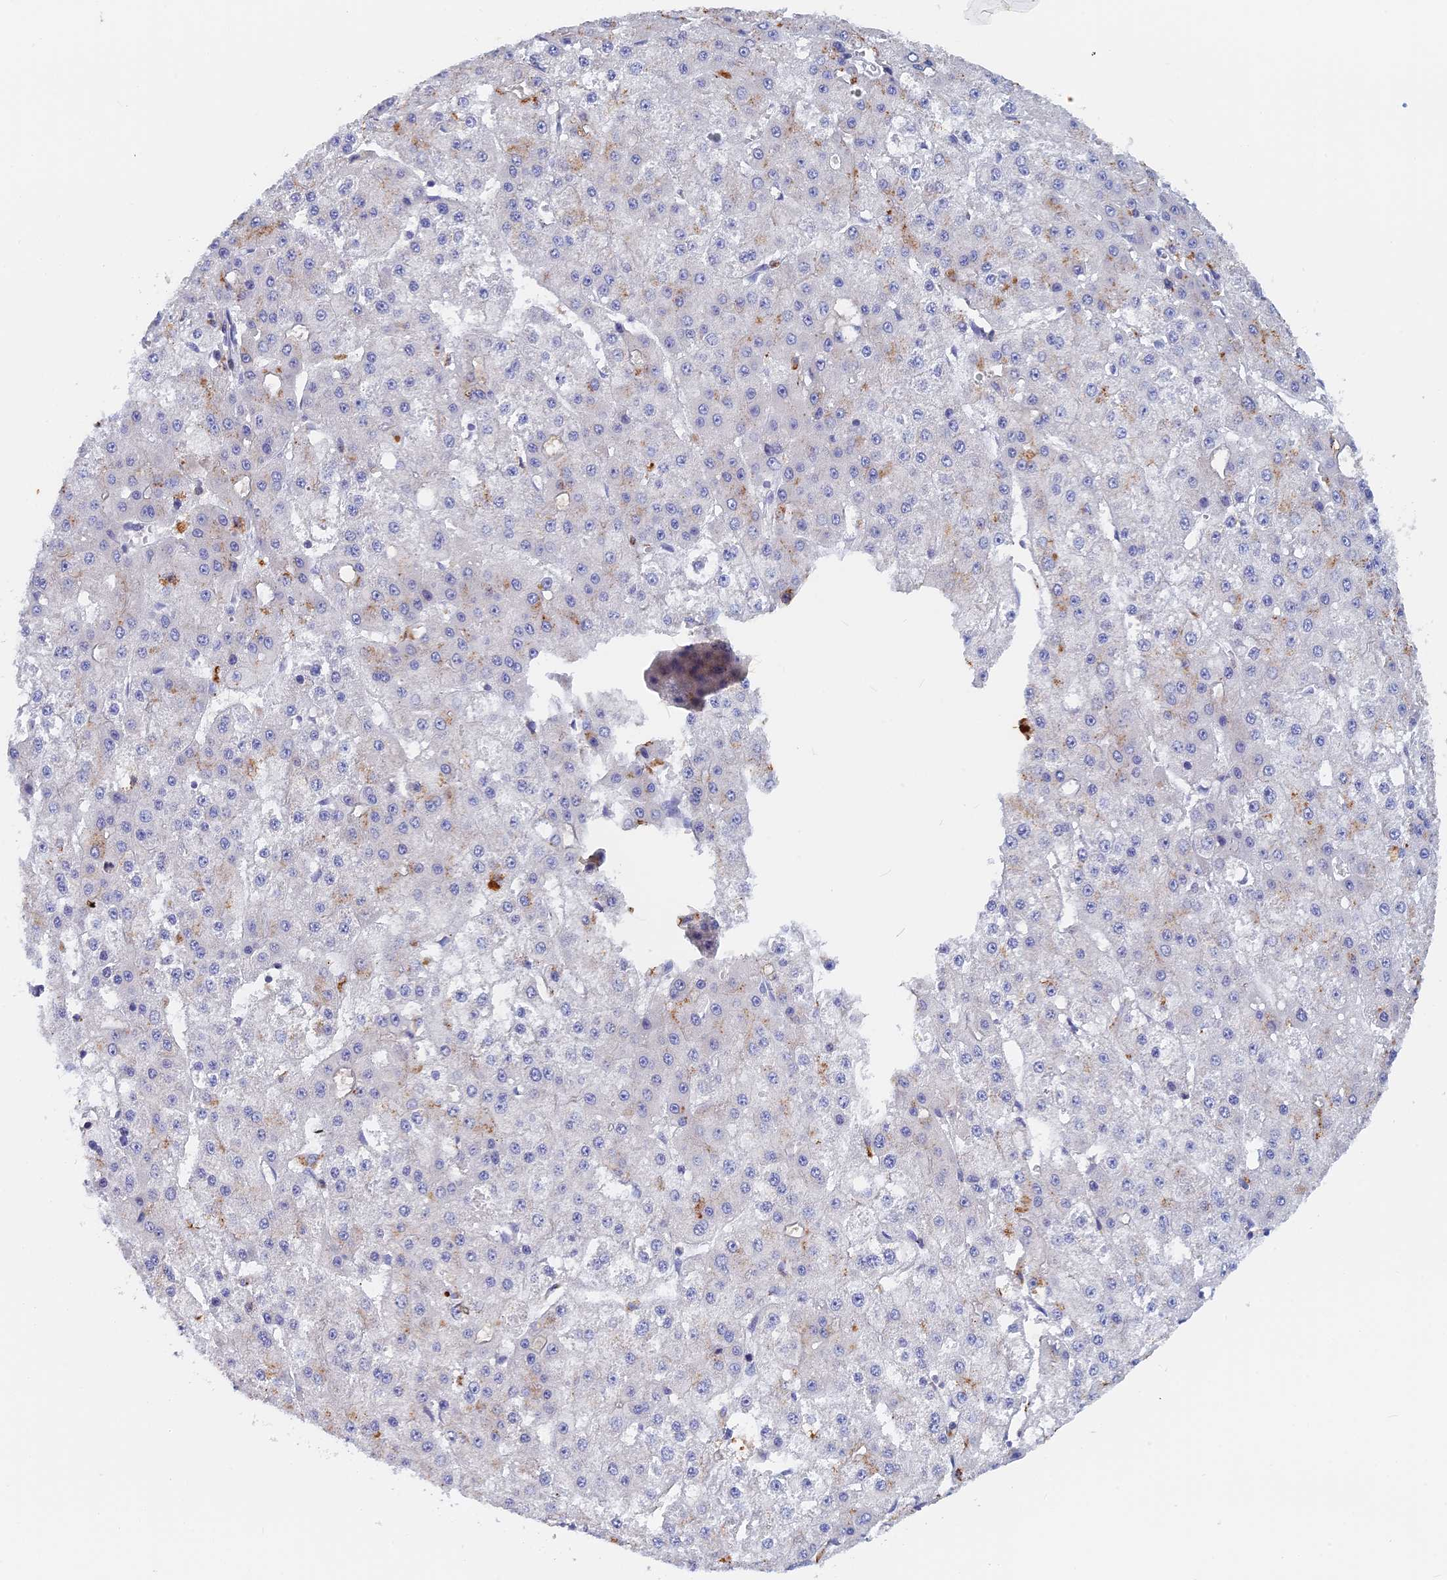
{"staining": {"intensity": "negative", "quantity": "none", "location": "none"}, "tissue": "liver cancer", "cell_type": "Tumor cells", "image_type": "cancer", "snomed": [{"axis": "morphology", "description": "Carcinoma, Hepatocellular, NOS"}, {"axis": "topography", "description": "Liver"}], "caption": "Immunohistochemistry of human liver hepatocellular carcinoma shows no staining in tumor cells.", "gene": "ACP7", "patient": {"sex": "male", "age": 47}}